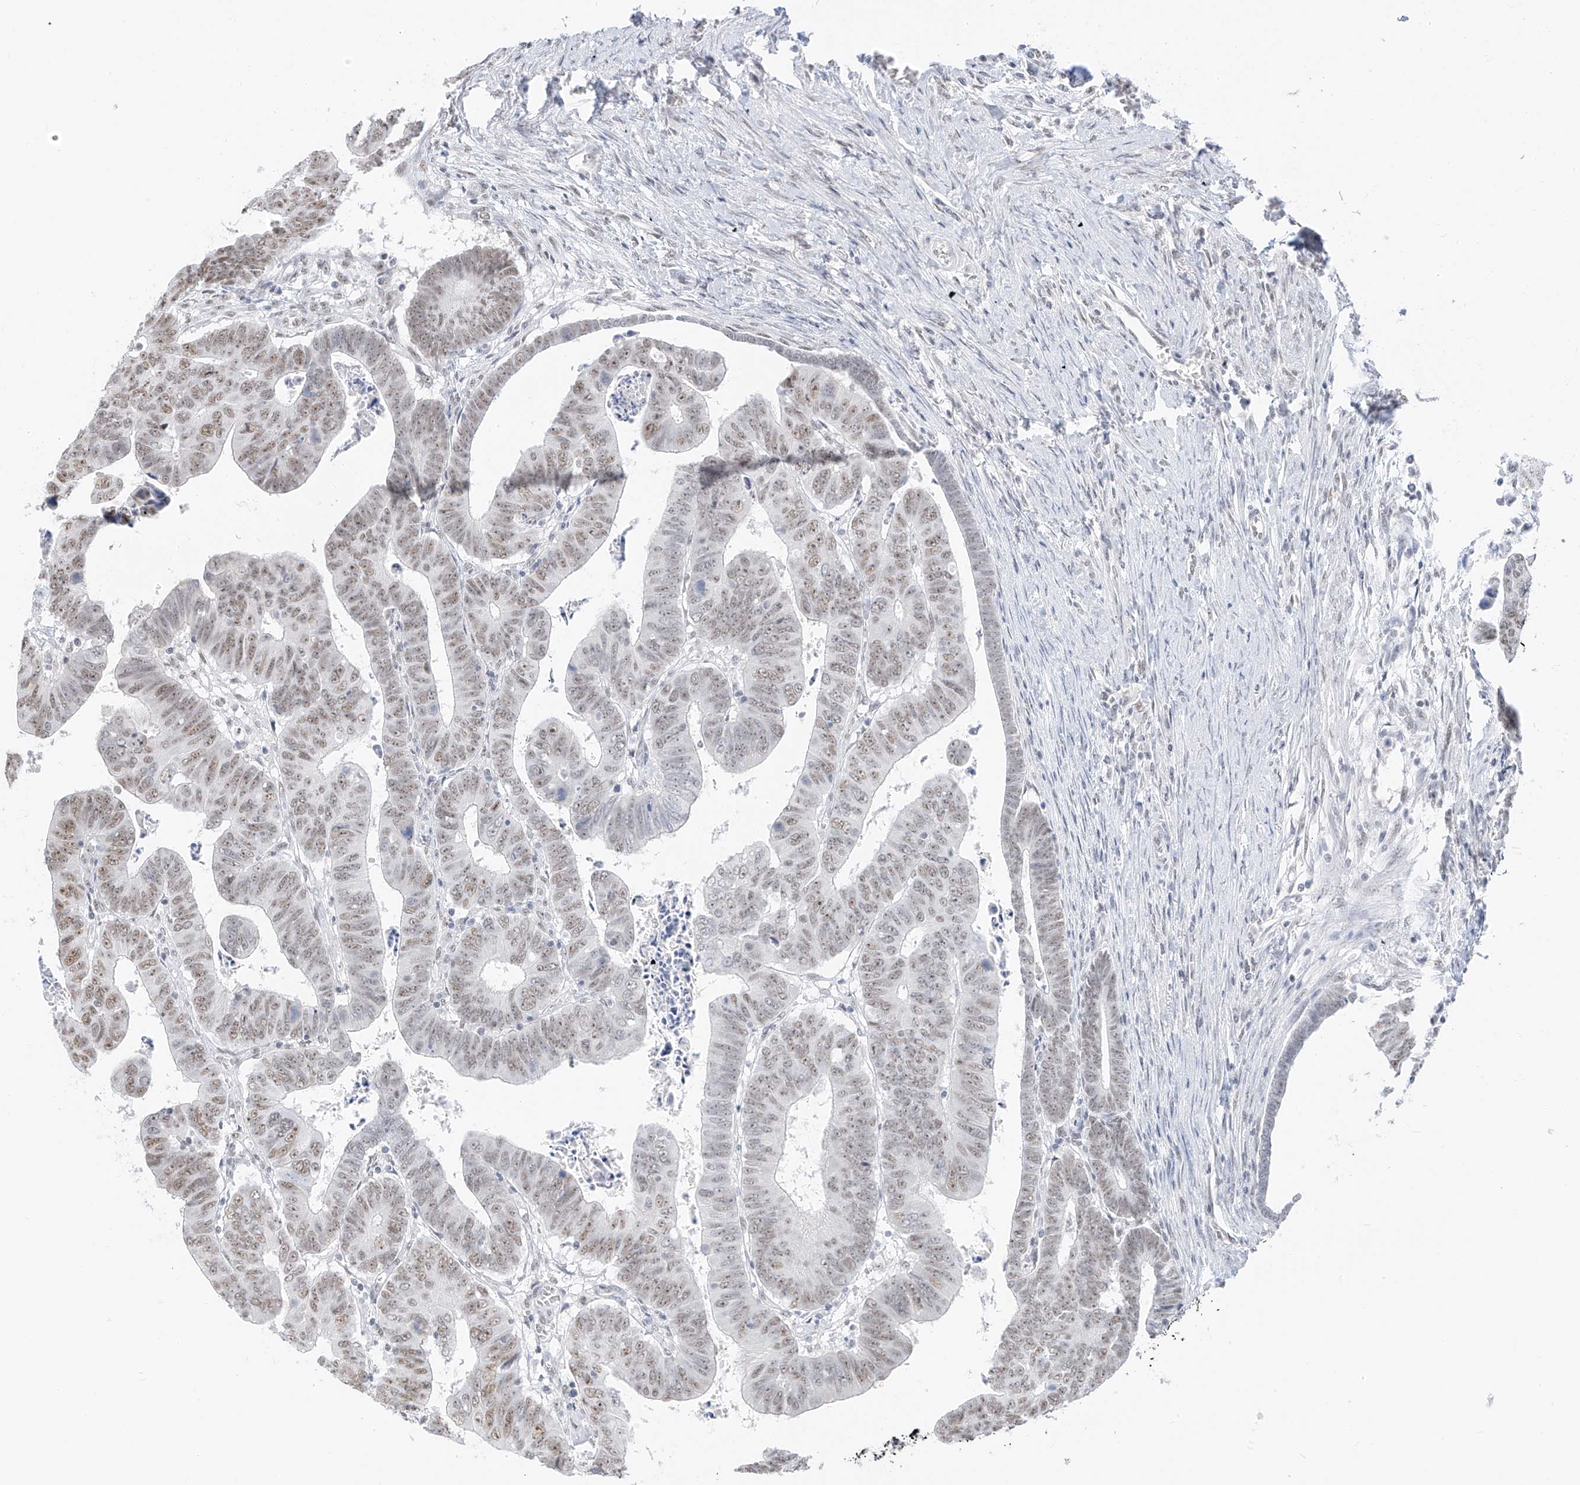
{"staining": {"intensity": "moderate", "quantity": ">75%", "location": "nuclear"}, "tissue": "colorectal cancer", "cell_type": "Tumor cells", "image_type": "cancer", "snomed": [{"axis": "morphology", "description": "Normal tissue, NOS"}, {"axis": "morphology", "description": "Adenocarcinoma, NOS"}, {"axis": "topography", "description": "Rectum"}], "caption": "Moderate nuclear positivity for a protein is present in approximately >75% of tumor cells of colorectal cancer using immunohistochemistry (IHC).", "gene": "PGC", "patient": {"sex": "female", "age": 65}}